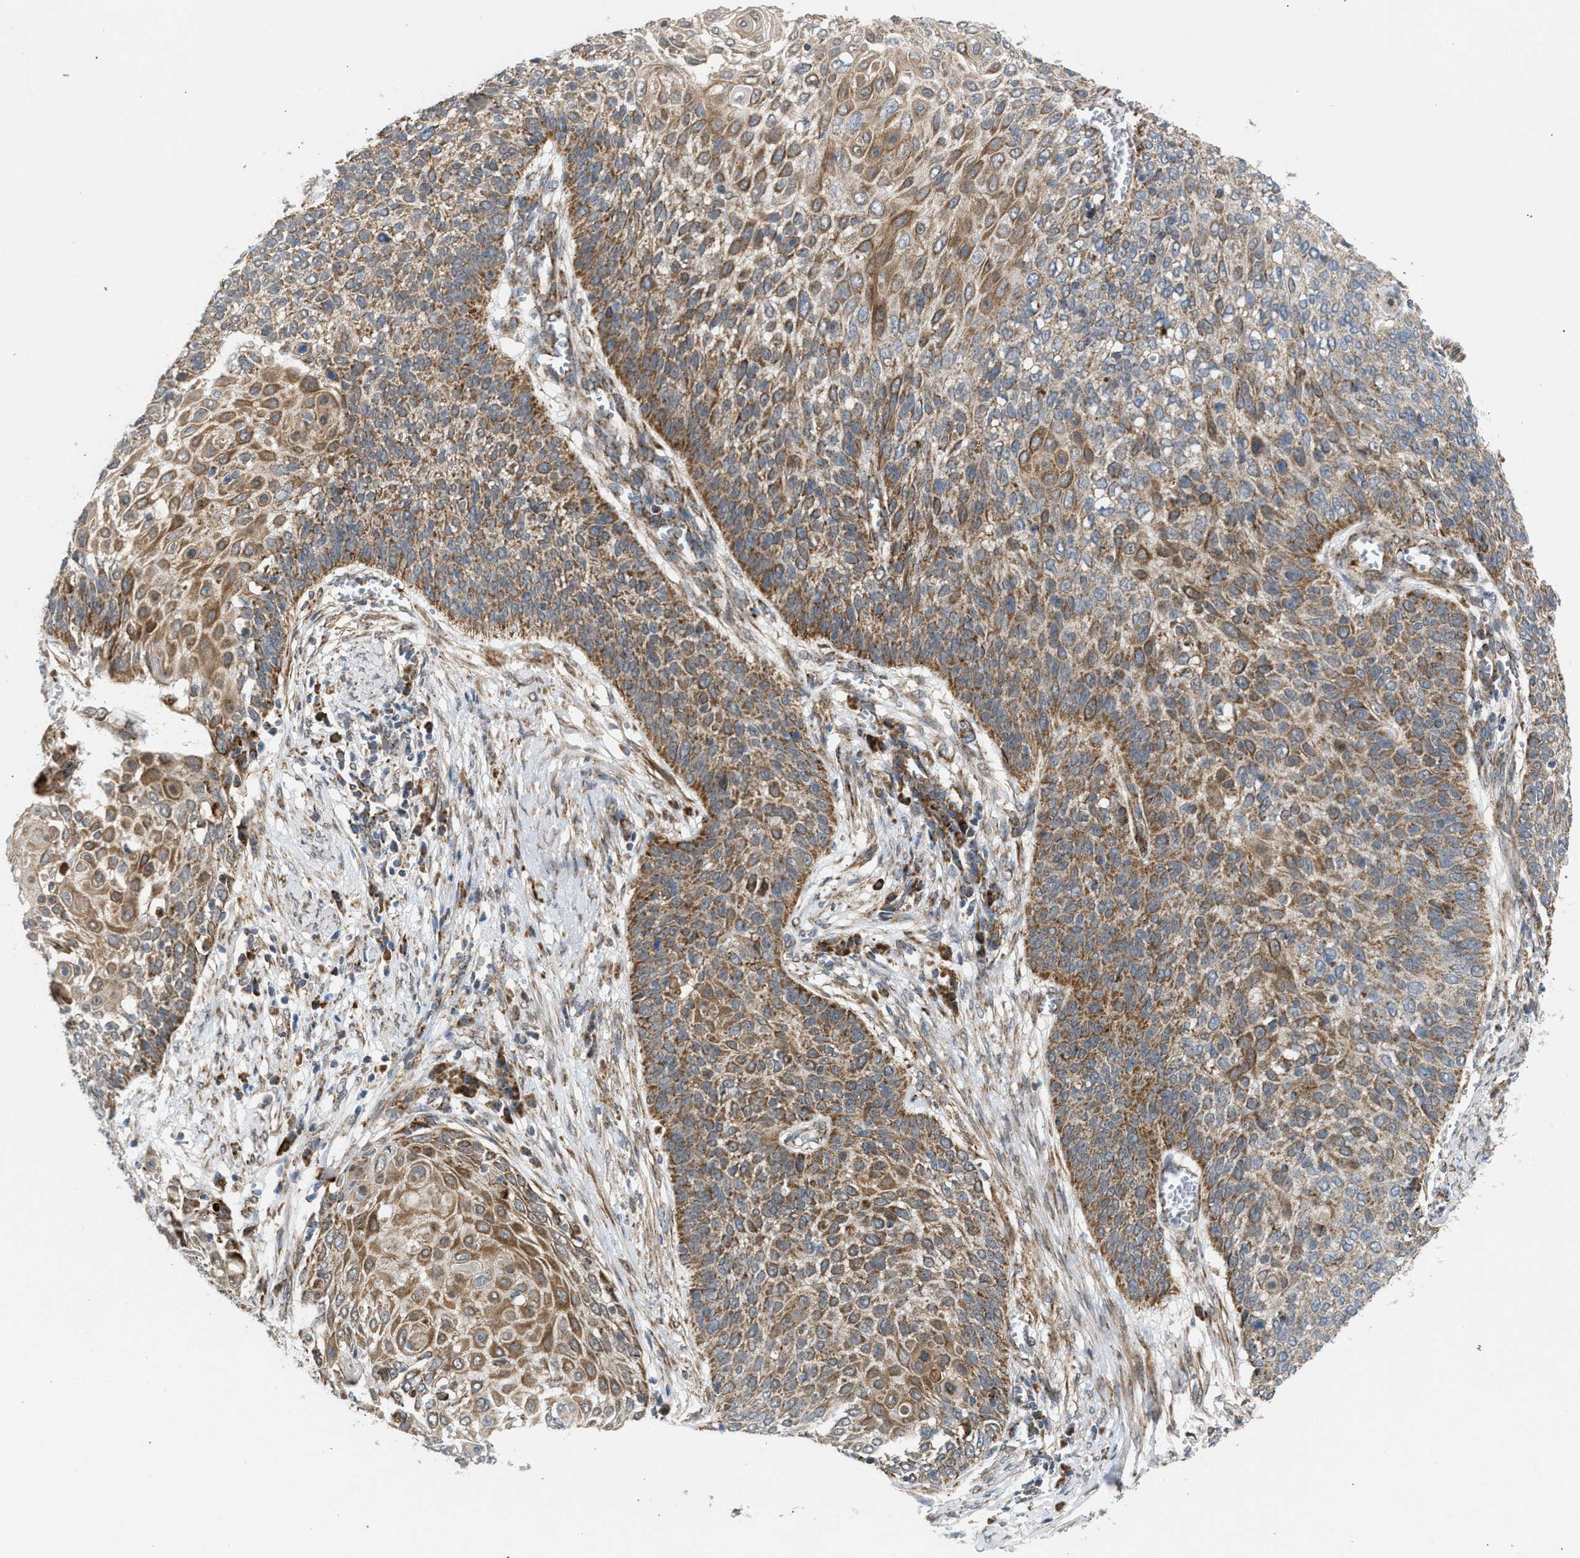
{"staining": {"intensity": "moderate", "quantity": ">75%", "location": "cytoplasmic/membranous"}, "tissue": "cervical cancer", "cell_type": "Tumor cells", "image_type": "cancer", "snomed": [{"axis": "morphology", "description": "Squamous cell carcinoma, NOS"}, {"axis": "topography", "description": "Cervix"}], "caption": "An immunohistochemistry photomicrograph of tumor tissue is shown. Protein staining in brown labels moderate cytoplasmic/membranous positivity in cervical cancer (squamous cell carcinoma) within tumor cells. The staining is performed using DAB brown chromogen to label protein expression. The nuclei are counter-stained blue using hematoxylin.", "gene": "TACO1", "patient": {"sex": "female", "age": 39}}